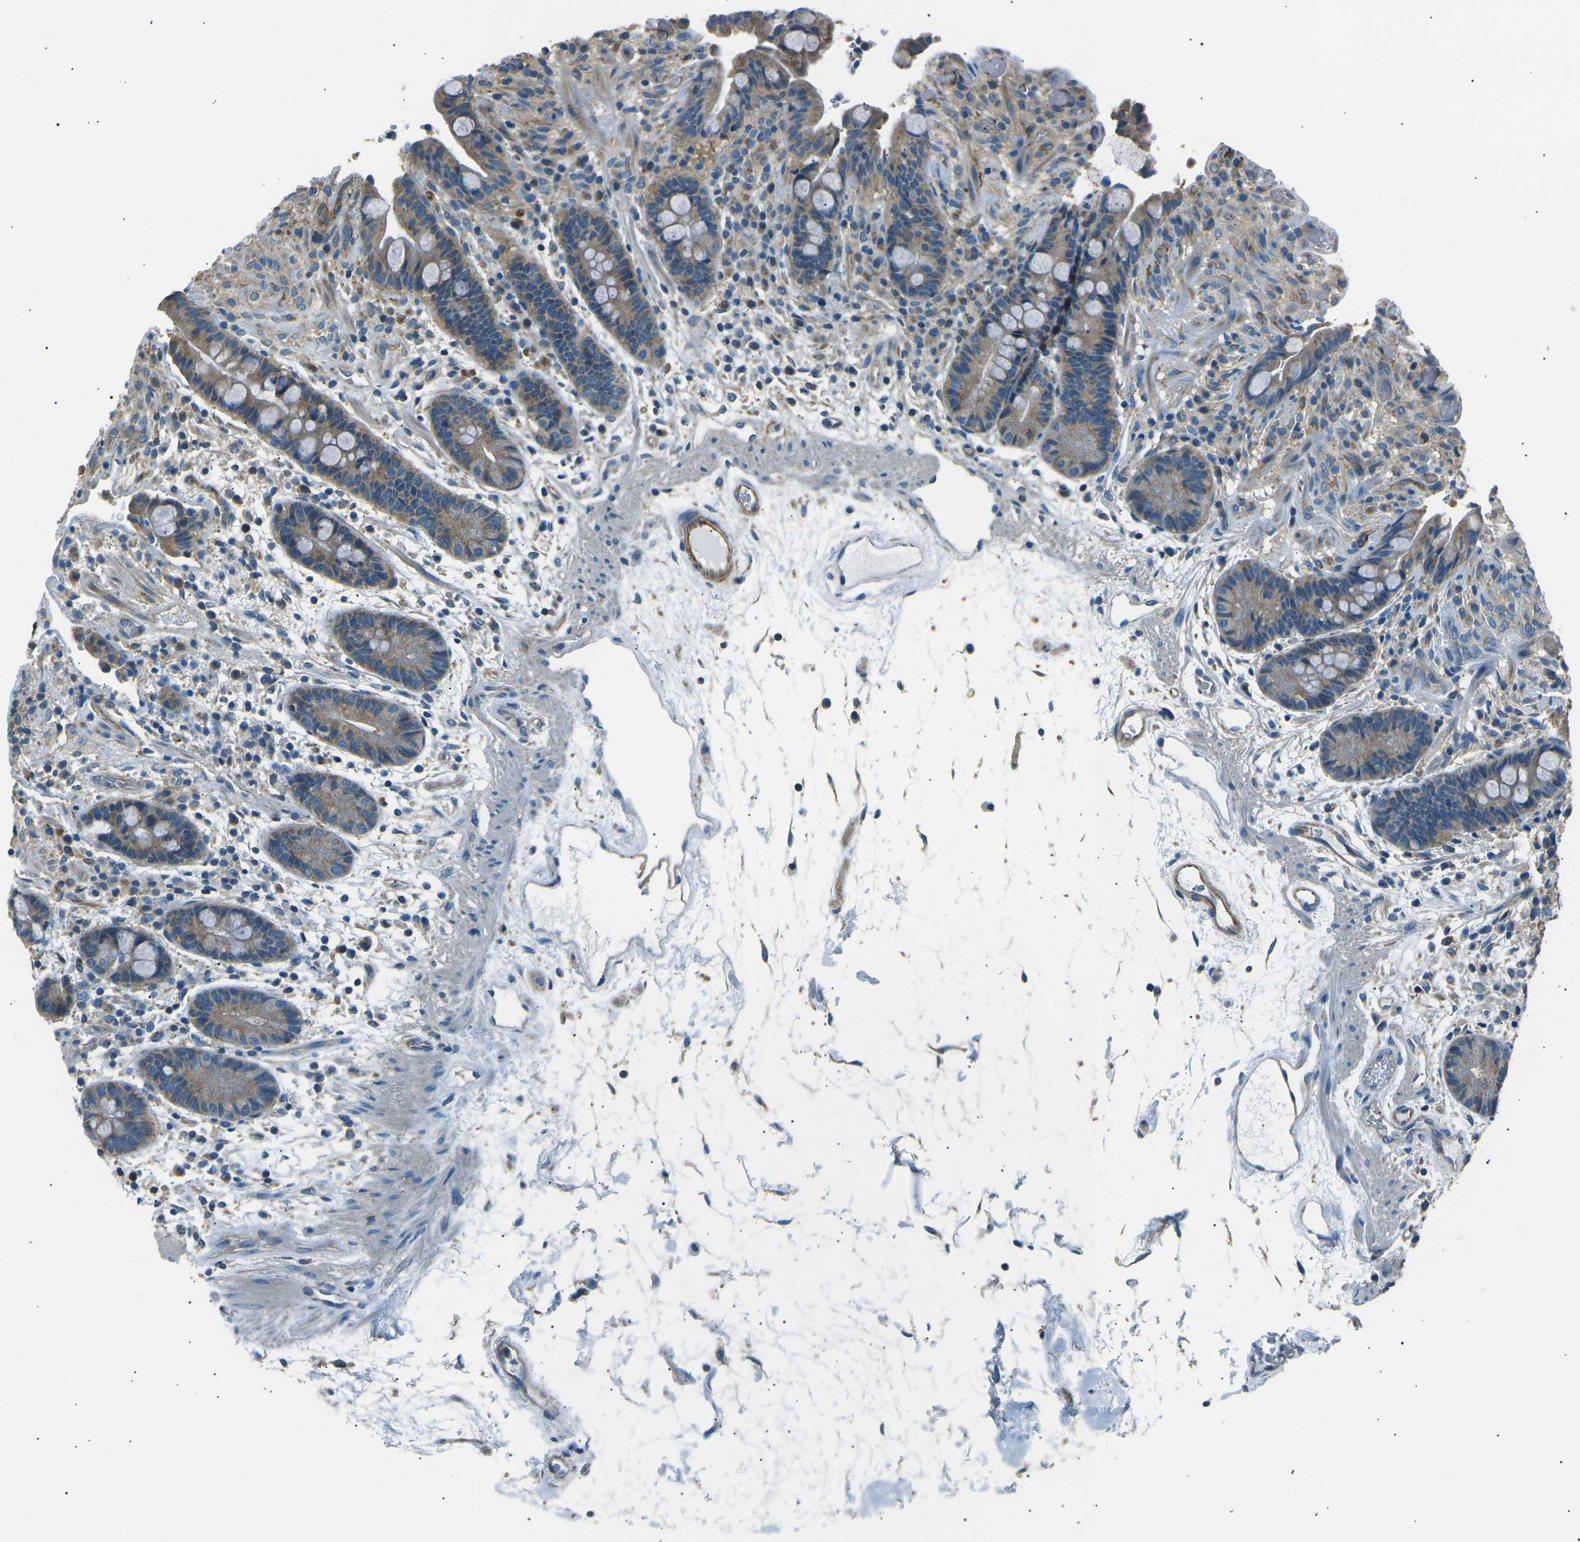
{"staining": {"intensity": "weak", "quantity": ">75%", "location": "cytoplasmic/membranous"}, "tissue": "colon", "cell_type": "Endothelial cells", "image_type": "normal", "snomed": [{"axis": "morphology", "description": "Normal tissue, NOS"}, {"axis": "topography", "description": "Colon"}], "caption": "Protein staining by immunohistochemistry (IHC) exhibits weak cytoplasmic/membranous positivity in about >75% of endothelial cells in benign colon.", "gene": "SLK", "patient": {"sex": "male", "age": 73}}